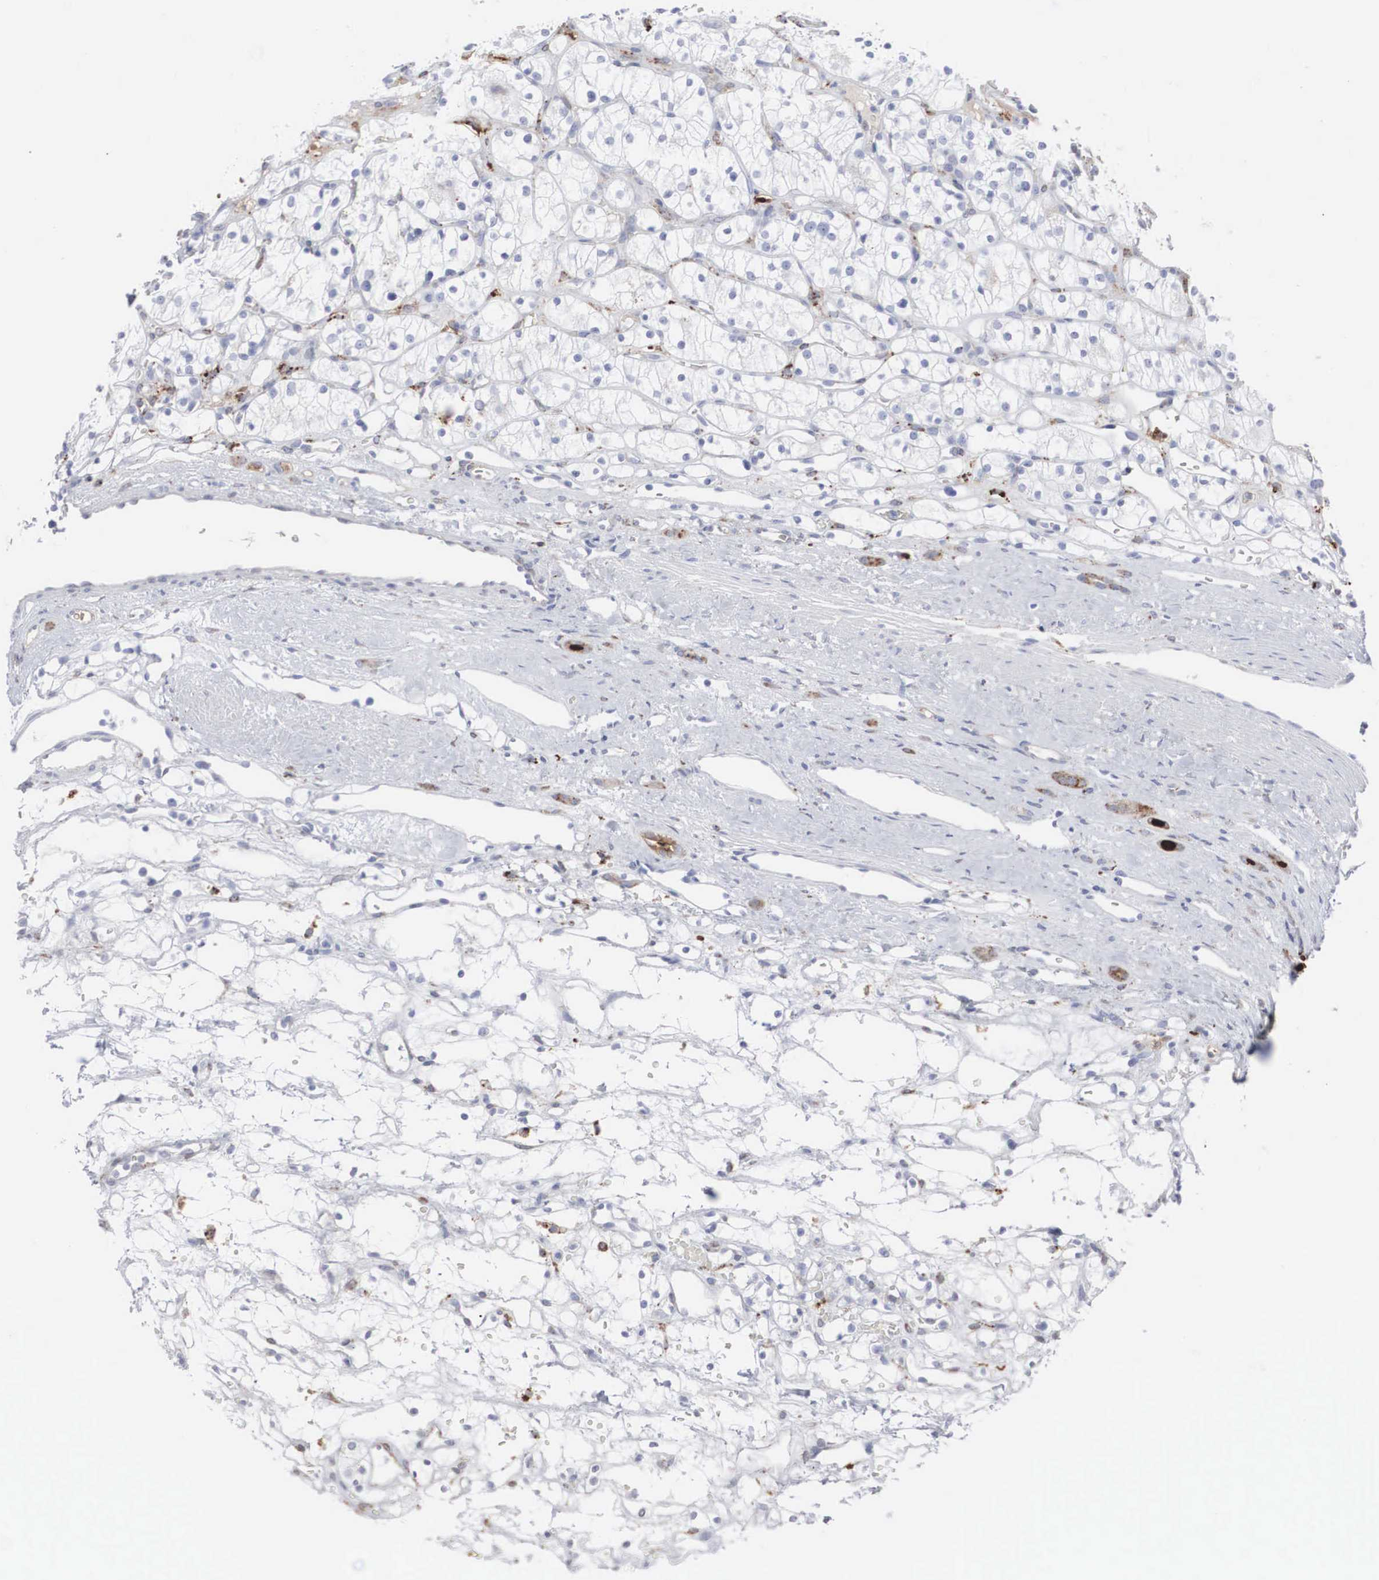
{"staining": {"intensity": "strong", "quantity": "<25%", "location": "cytoplasmic/membranous"}, "tissue": "renal cancer", "cell_type": "Tumor cells", "image_type": "cancer", "snomed": [{"axis": "morphology", "description": "Adenocarcinoma, NOS"}, {"axis": "topography", "description": "Kidney"}], "caption": "Immunohistochemistry photomicrograph of neoplastic tissue: renal cancer stained using immunohistochemistry (IHC) demonstrates medium levels of strong protein expression localized specifically in the cytoplasmic/membranous of tumor cells, appearing as a cytoplasmic/membranous brown color.", "gene": "LGALS3BP", "patient": {"sex": "female", "age": 60}}